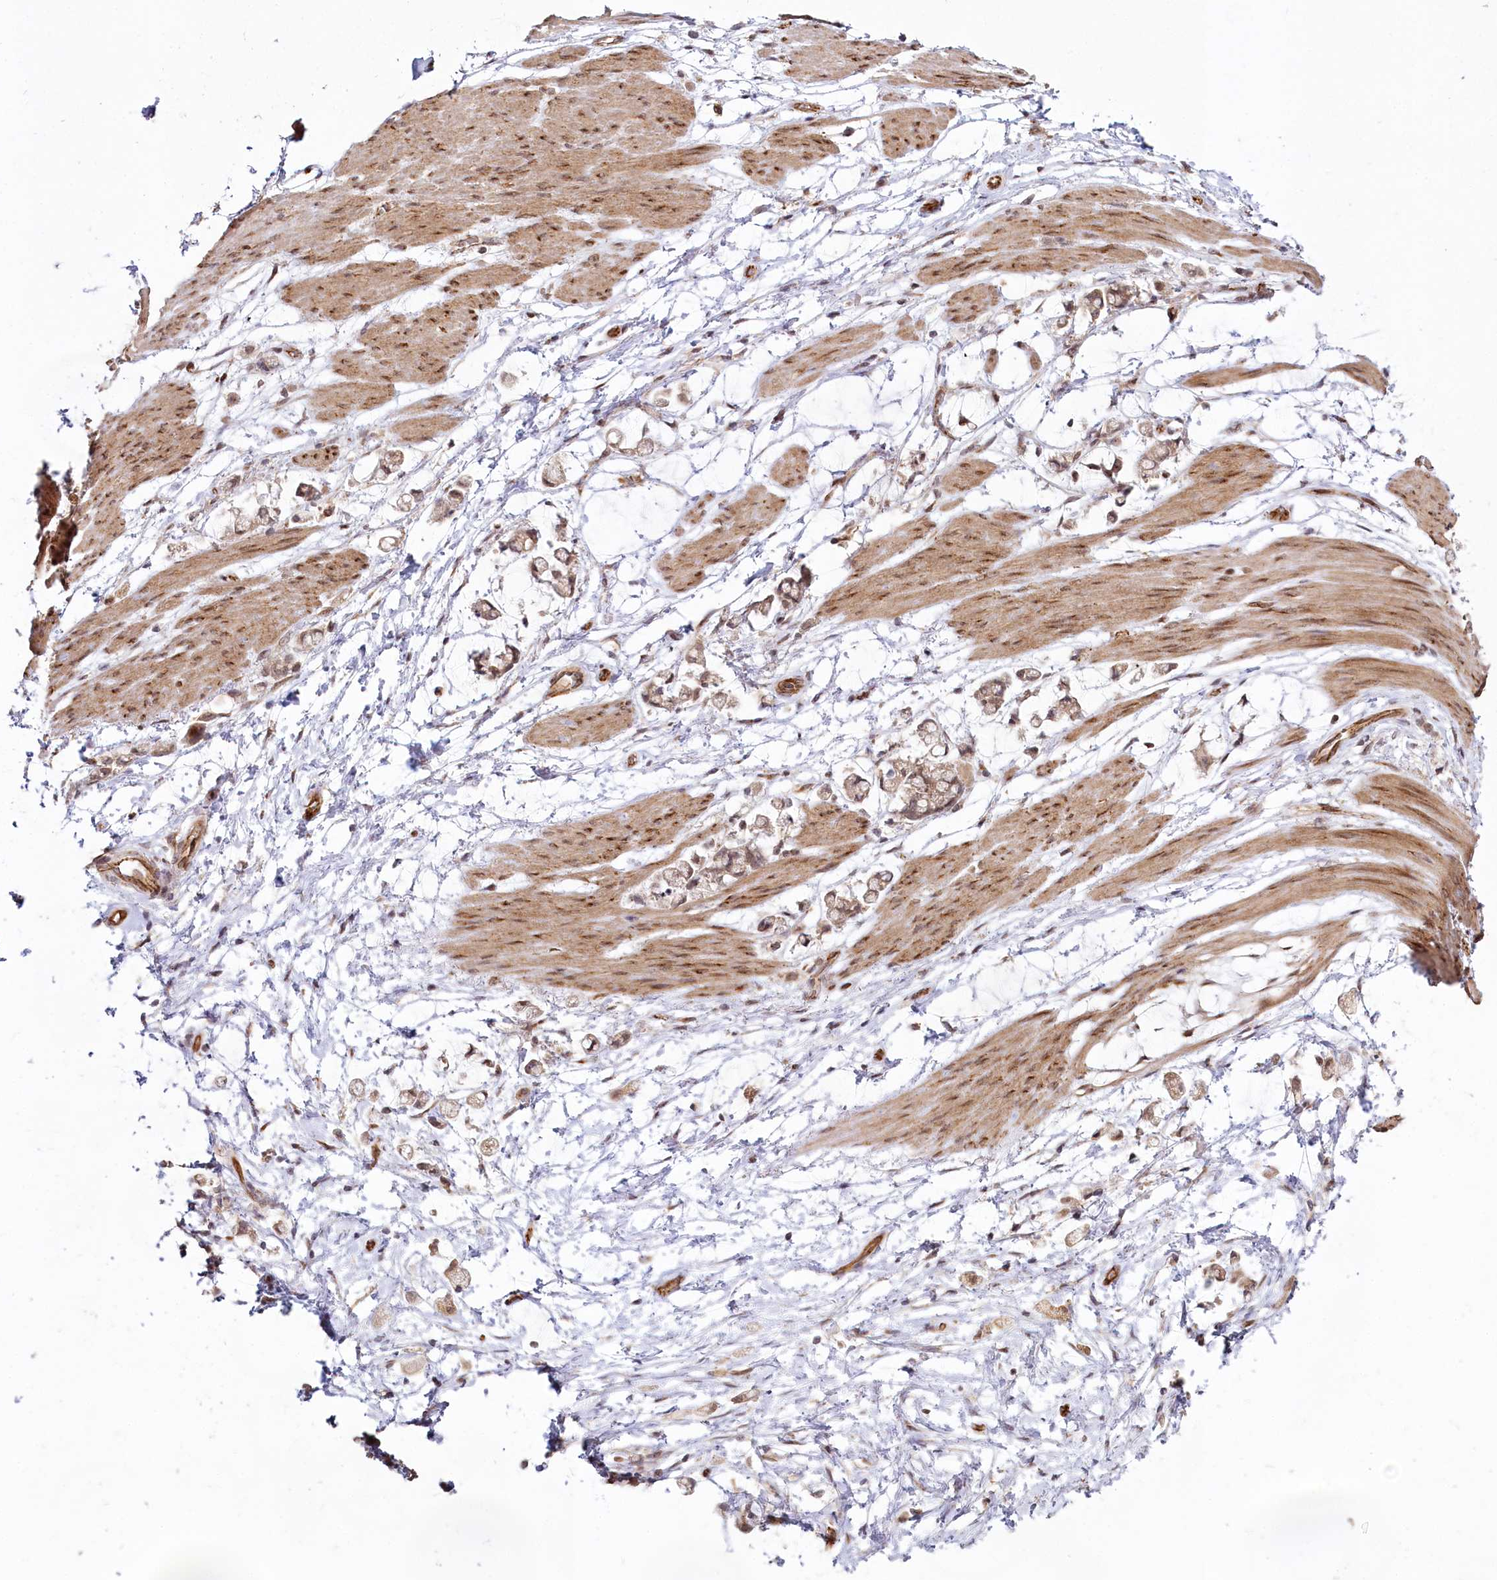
{"staining": {"intensity": "weak", "quantity": ">75%", "location": "cytoplasmic/membranous,nuclear"}, "tissue": "stomach cancer", "cell_type": "Tumor cells", "image_type": "cancer", "snomed": [{"axis": "morphology", "description": "Adenocarcinoma, NOS"}, {"axis": "topography", "description": "Stomach"}], "caption": "The image exhibits immunohistochemical staining of stomach adenocarcinoma. There is weak cytoplasmic/membranous and nuclear expression is identified in approximately >75% of tumor cells.", "gene": "ALKBH8", "patient": {"sex": "female", "age": 60}}